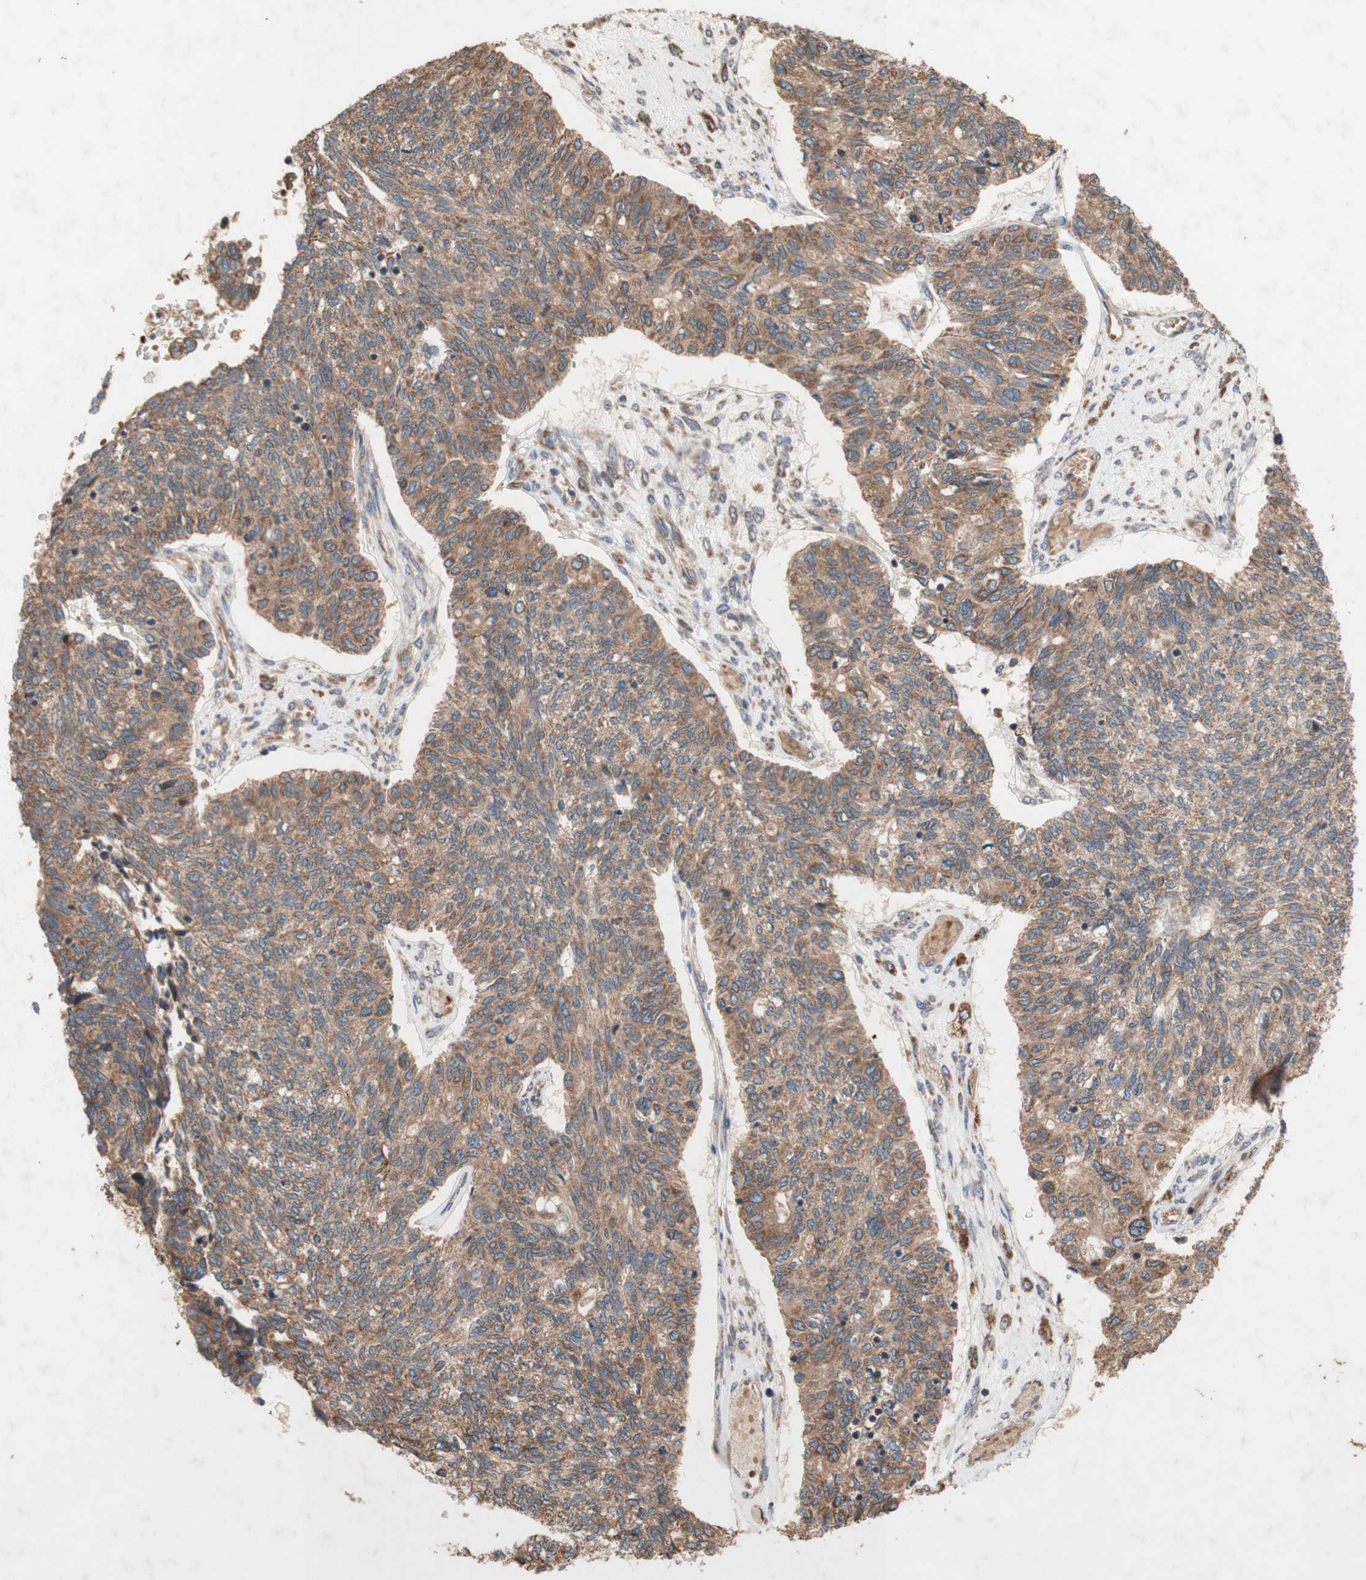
{"staining": {"intensity": "moderate", "quantity": ">75%", "location": "cytoplasmic/membranous"}, "tissue": "ovarian cancer", "cell_type": "Tumor cells", "image_type": "cancer", "snomed": [{"axis": "morphology", "description": "Cystadenocarcinoma, serous, NOS"}, {"axis": "topography", "description": "Ovary"}], "caption": "Immunohistochemistry micrograph of neoplastic tissue: human serous cystadenocarcinoma (ovarian) stained using immunohistochemistry (IHC) shows medium levels of moderate protein expression localized specifically in the cytoplasmic/membranous of tumor cells, appearing as a cytoplasmic/membranous brown color.", "gene": "DDOST", "patient": {"sex": "female", "age": 79}}